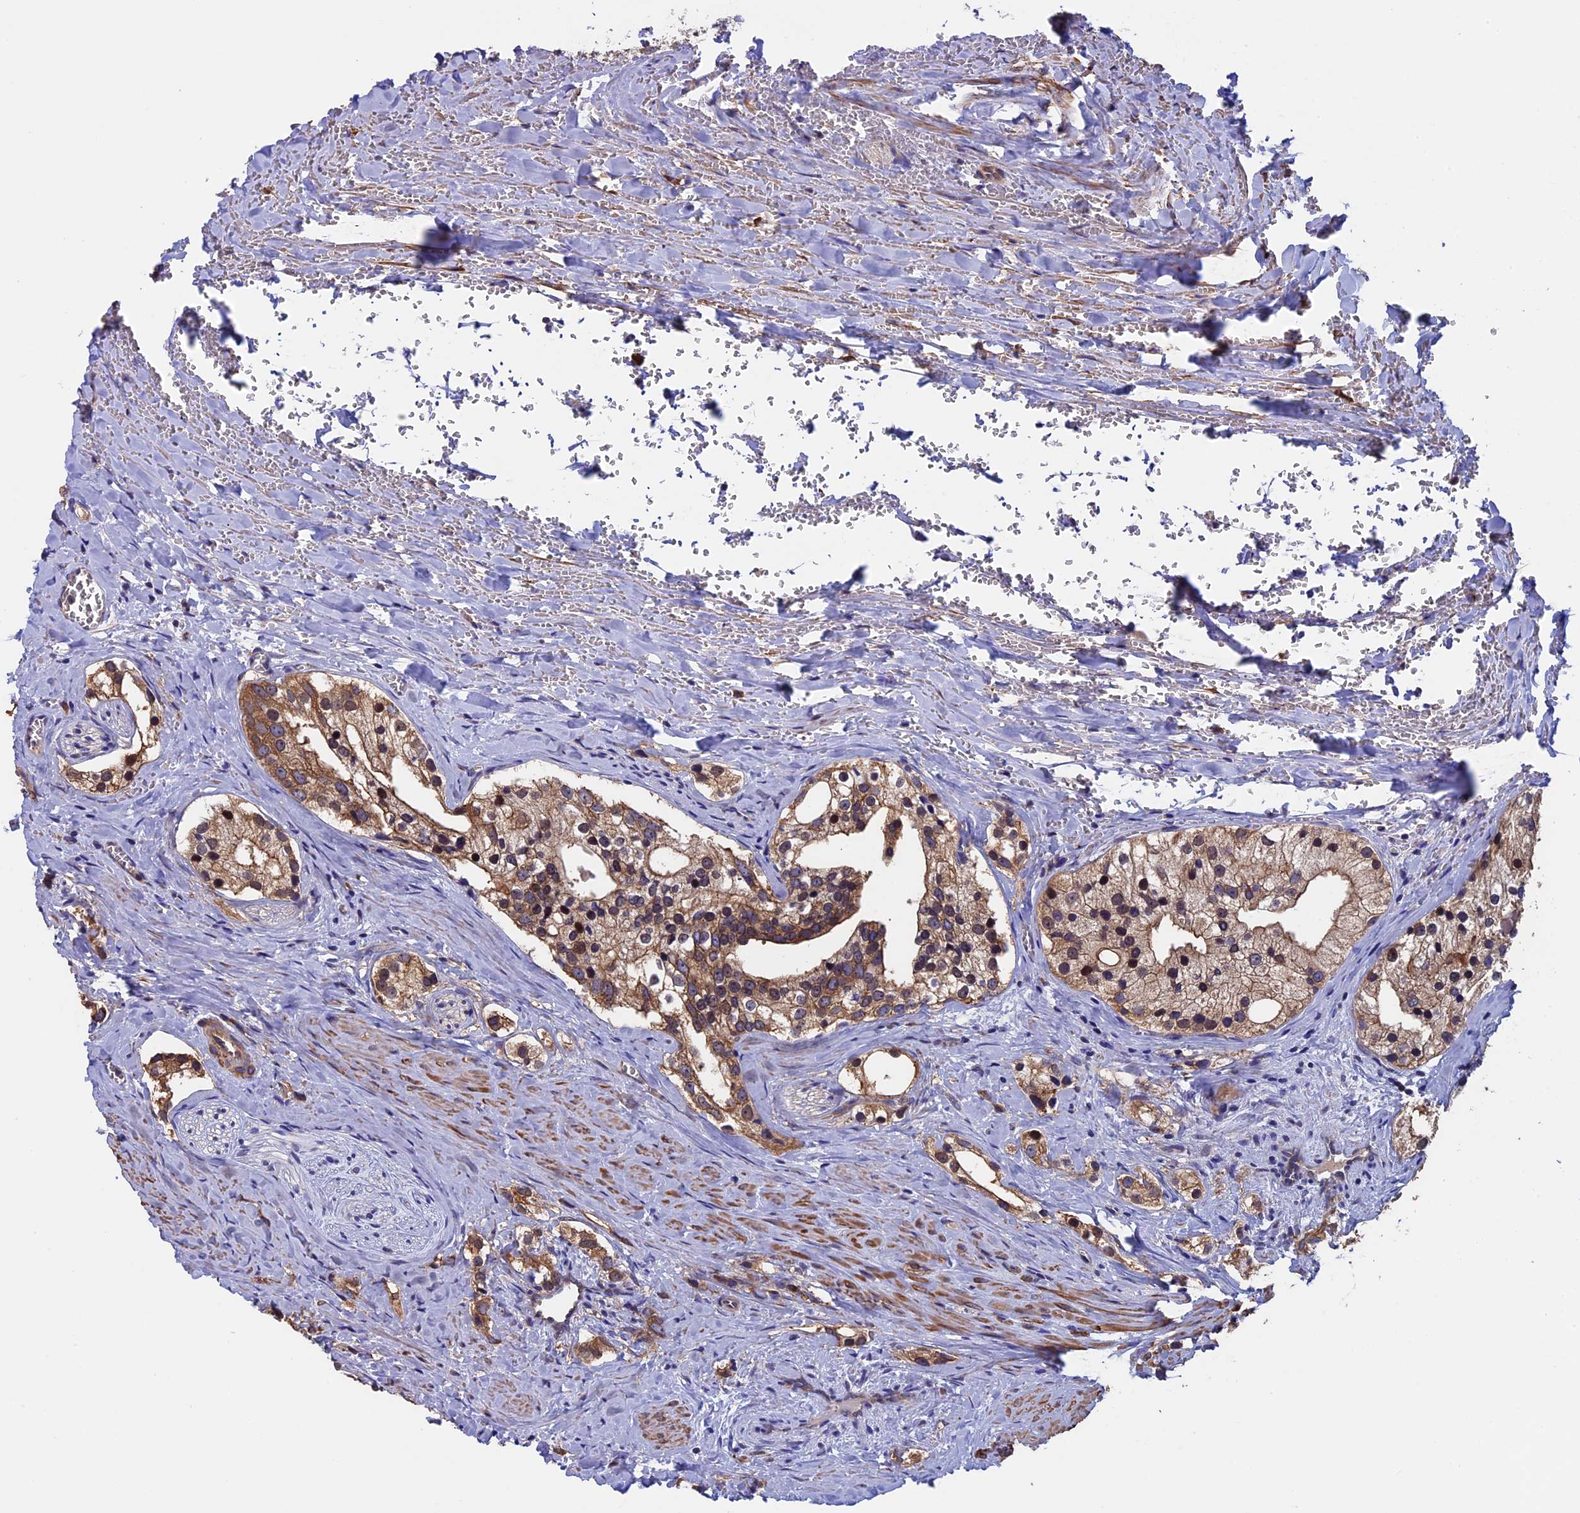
{"staining": {"intensity": "moderate", "quantity": ">75%", "location": "cytoplasmic/membranous"}, "tissue": "prostate cancer", "cell_type": "Tumor cells", "image_type": "cancer", "snomed": [{"axis": "morphology", "description": "Adenocarcinoma, High grade"}, {"axis": "topography", "description": "Prostate"}], "caption": "DAB immunohistochemical staining of human high-grade adenocarcinoma (prostate) exhibits moderate cytoplasmic/membranous protein positivity in approximately >75% of tumor cells.", "gene": "SLC9A5", "patient": {"sex": "male", "age": 66}}